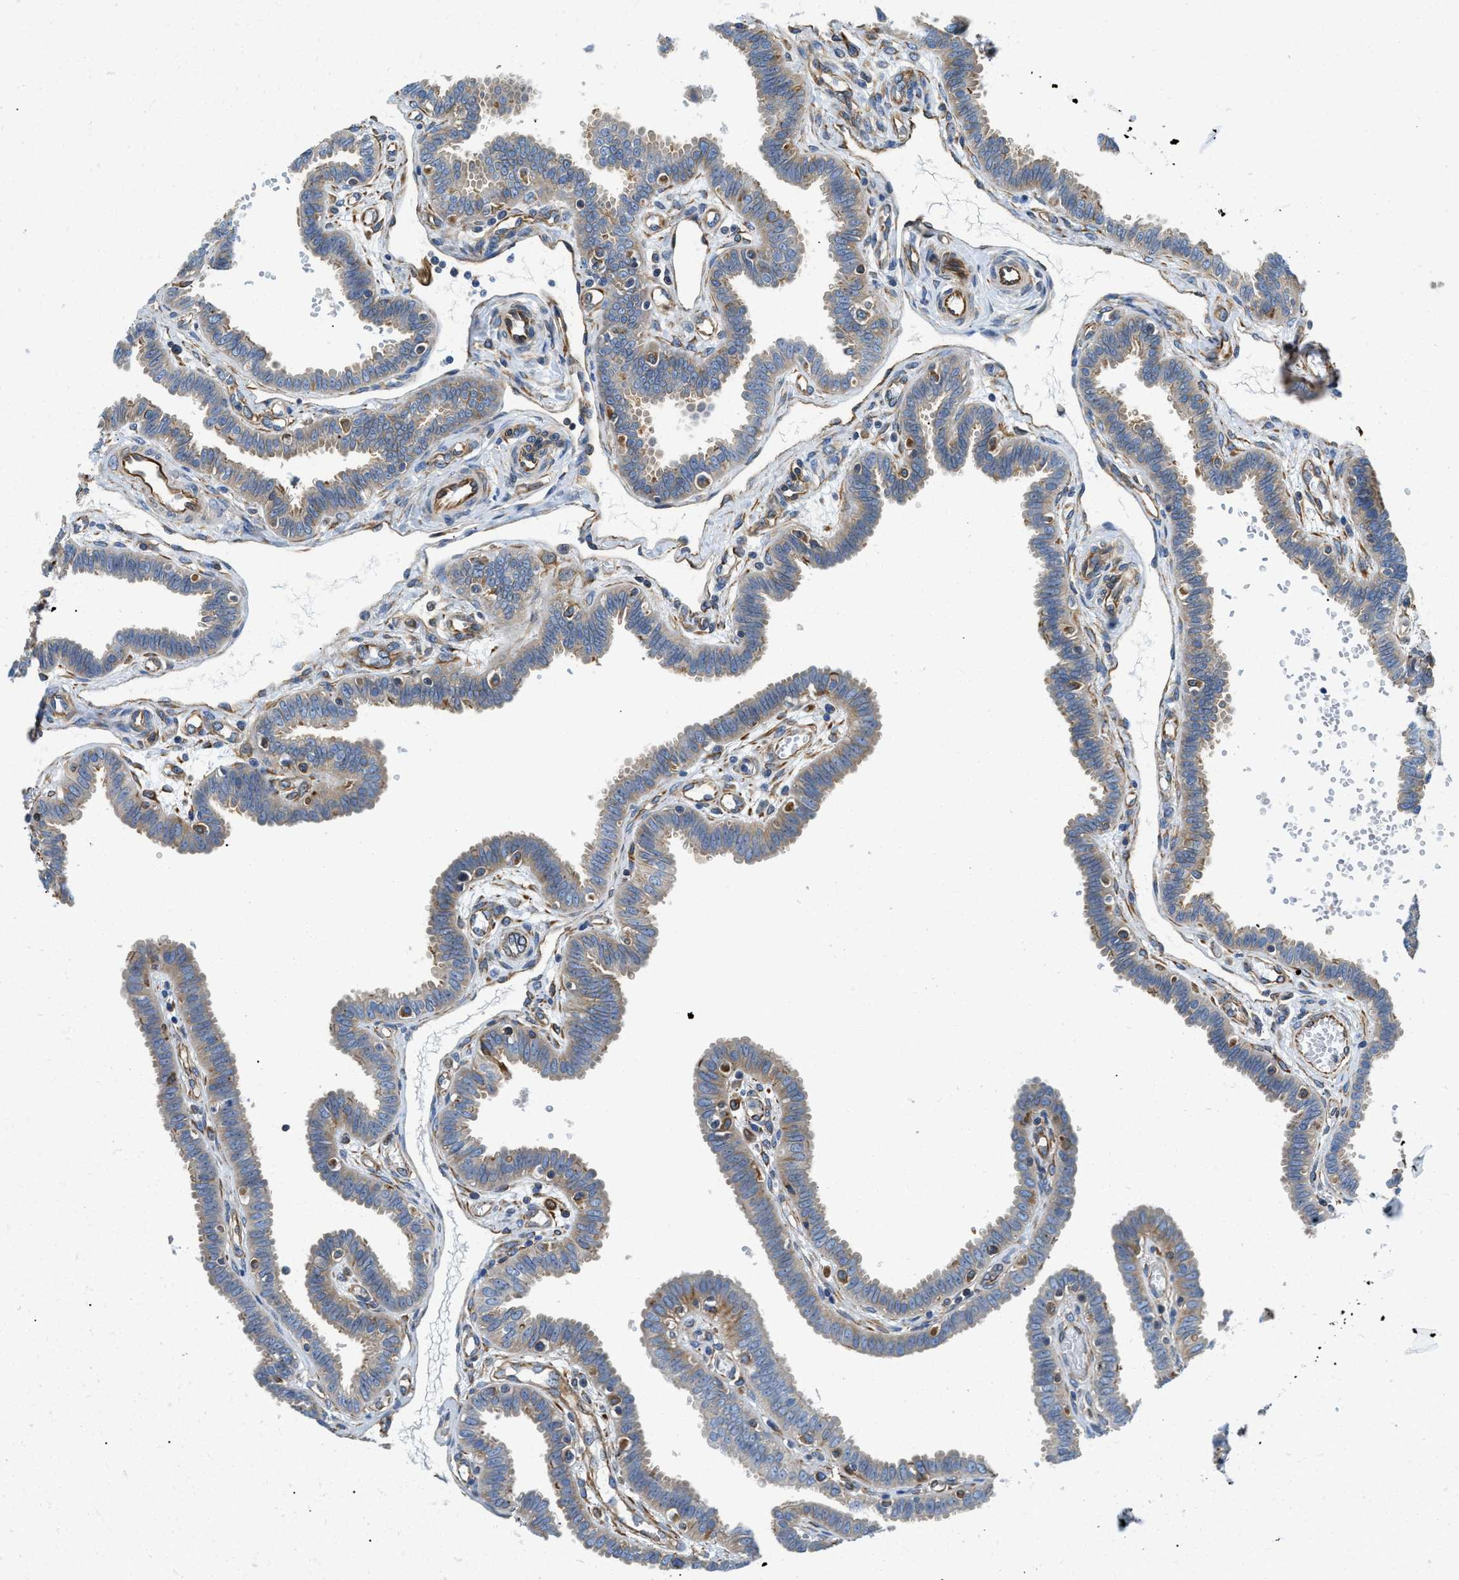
{"staining": {"intensity": "moderate", "quantity": ">75%", "location": "cytoplasmic/membranous"}, "tissue": "fallopian tube", "cell_type": "Glandular cells", "image_type": "normal", "snomed": [{"axis": "morphology", "description": "Normal tissue, NOS"}, {"axis": "topography", "description": "Fallopian tube"}], "caption": "Immunohistochemistry of normal fallopian tube reveals medium levels of moderate cytoplasmic/membranous expression in about >75% of glandular cells.", "gene": "HSD17B12", "patient": {"sex": "female", "age": 32}}